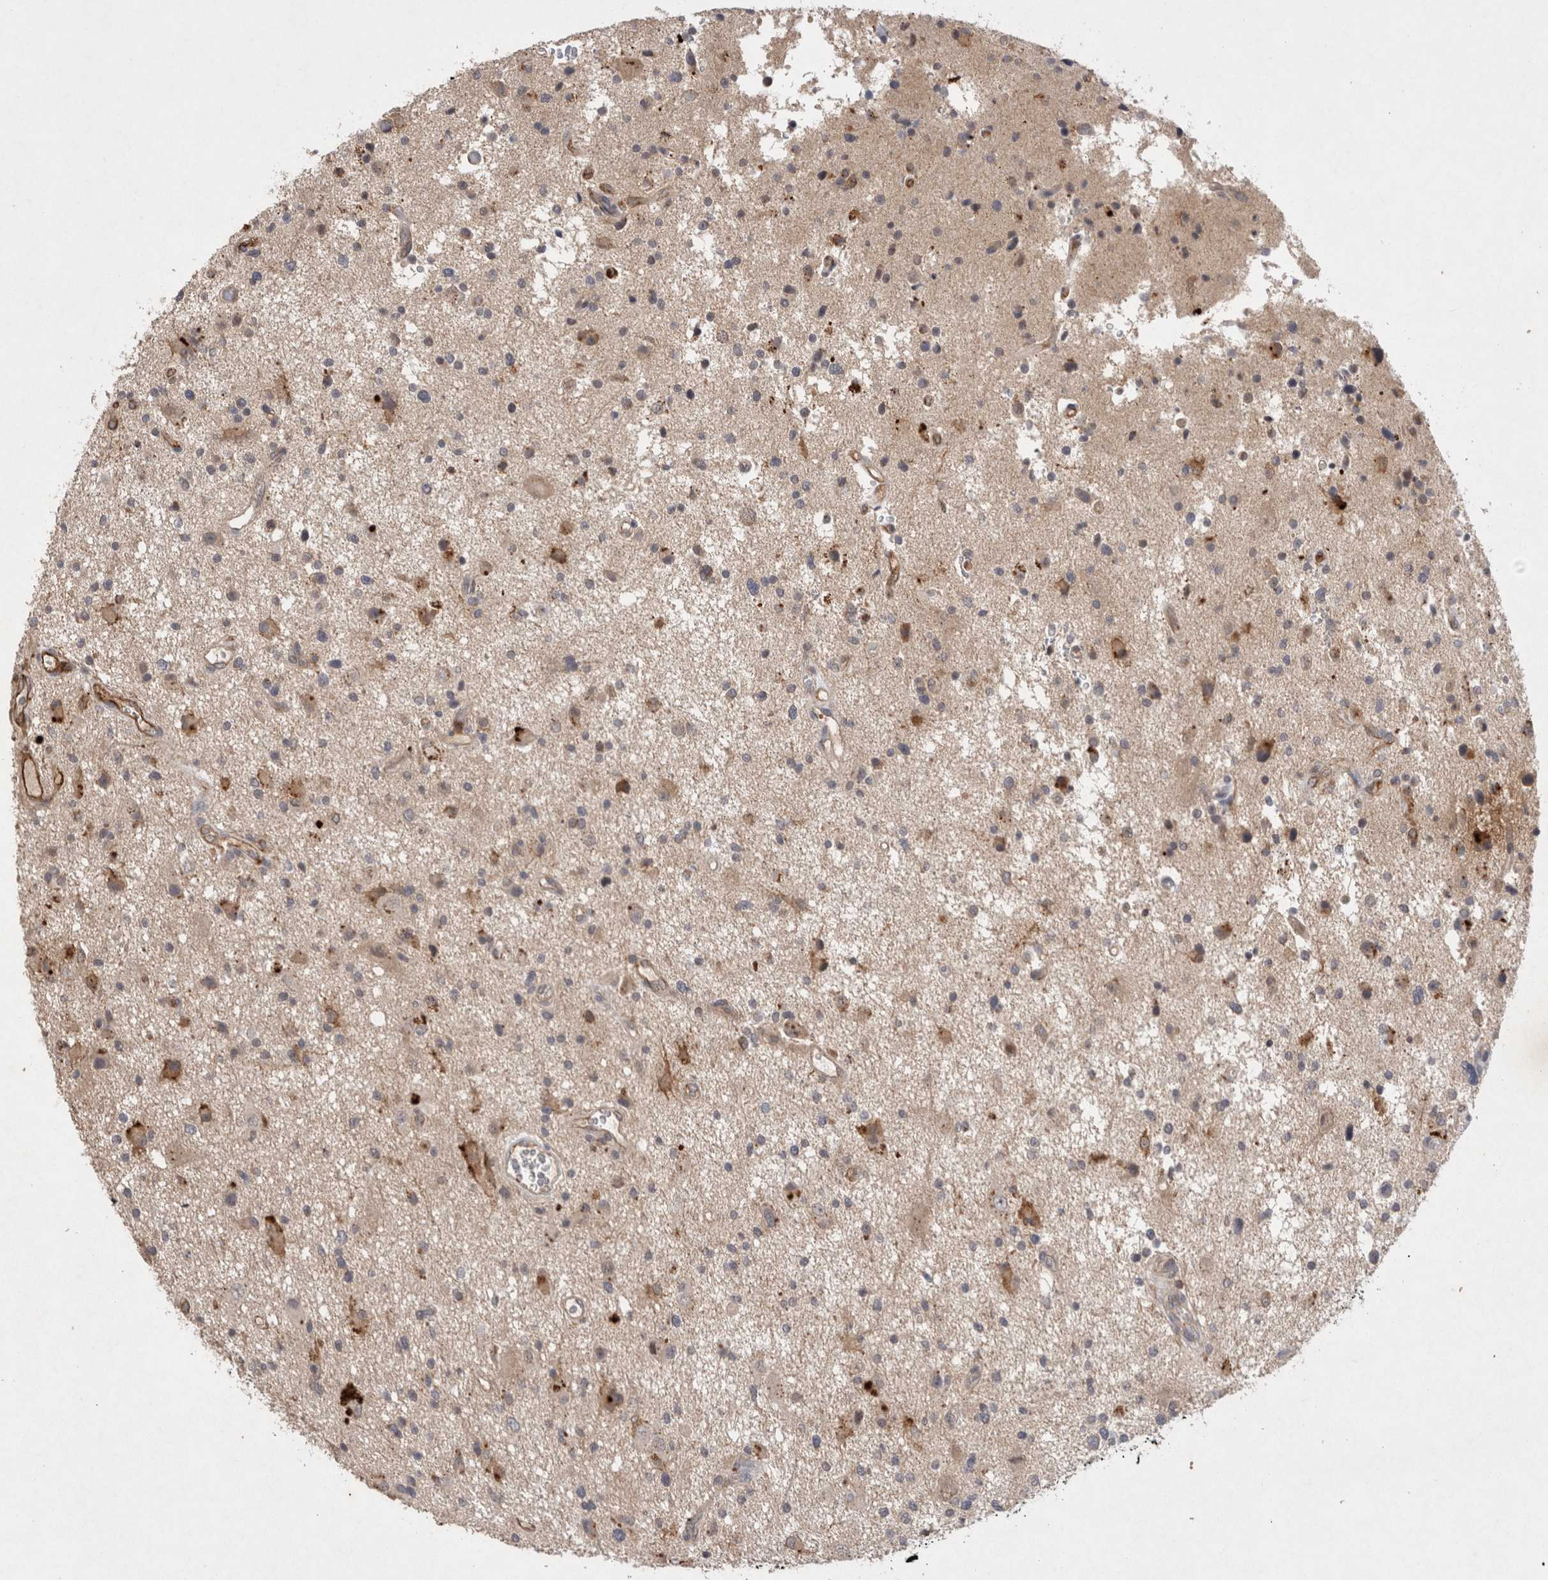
{"staining": {"intensity": "weak", "quantity": "25%-75%", "location": "cytoplasmic/membranous"}, "tissue": "glioma", "cell_type": "Tumor cells", "image_type": "cancer", "snomed": [{"axis": "morphology", "description": "Glioma, malignant, High grade"}, {"axis": "topography", "description": "Brain"}], "caption": "Protein staining of high-grade glioma (malignant) tissue displays weak cytoplasmic/membranous positivity in about 25%-75% of tumor cells.", "gene": "RASSF3", "patient": {"sex": "male", "age": 33}}